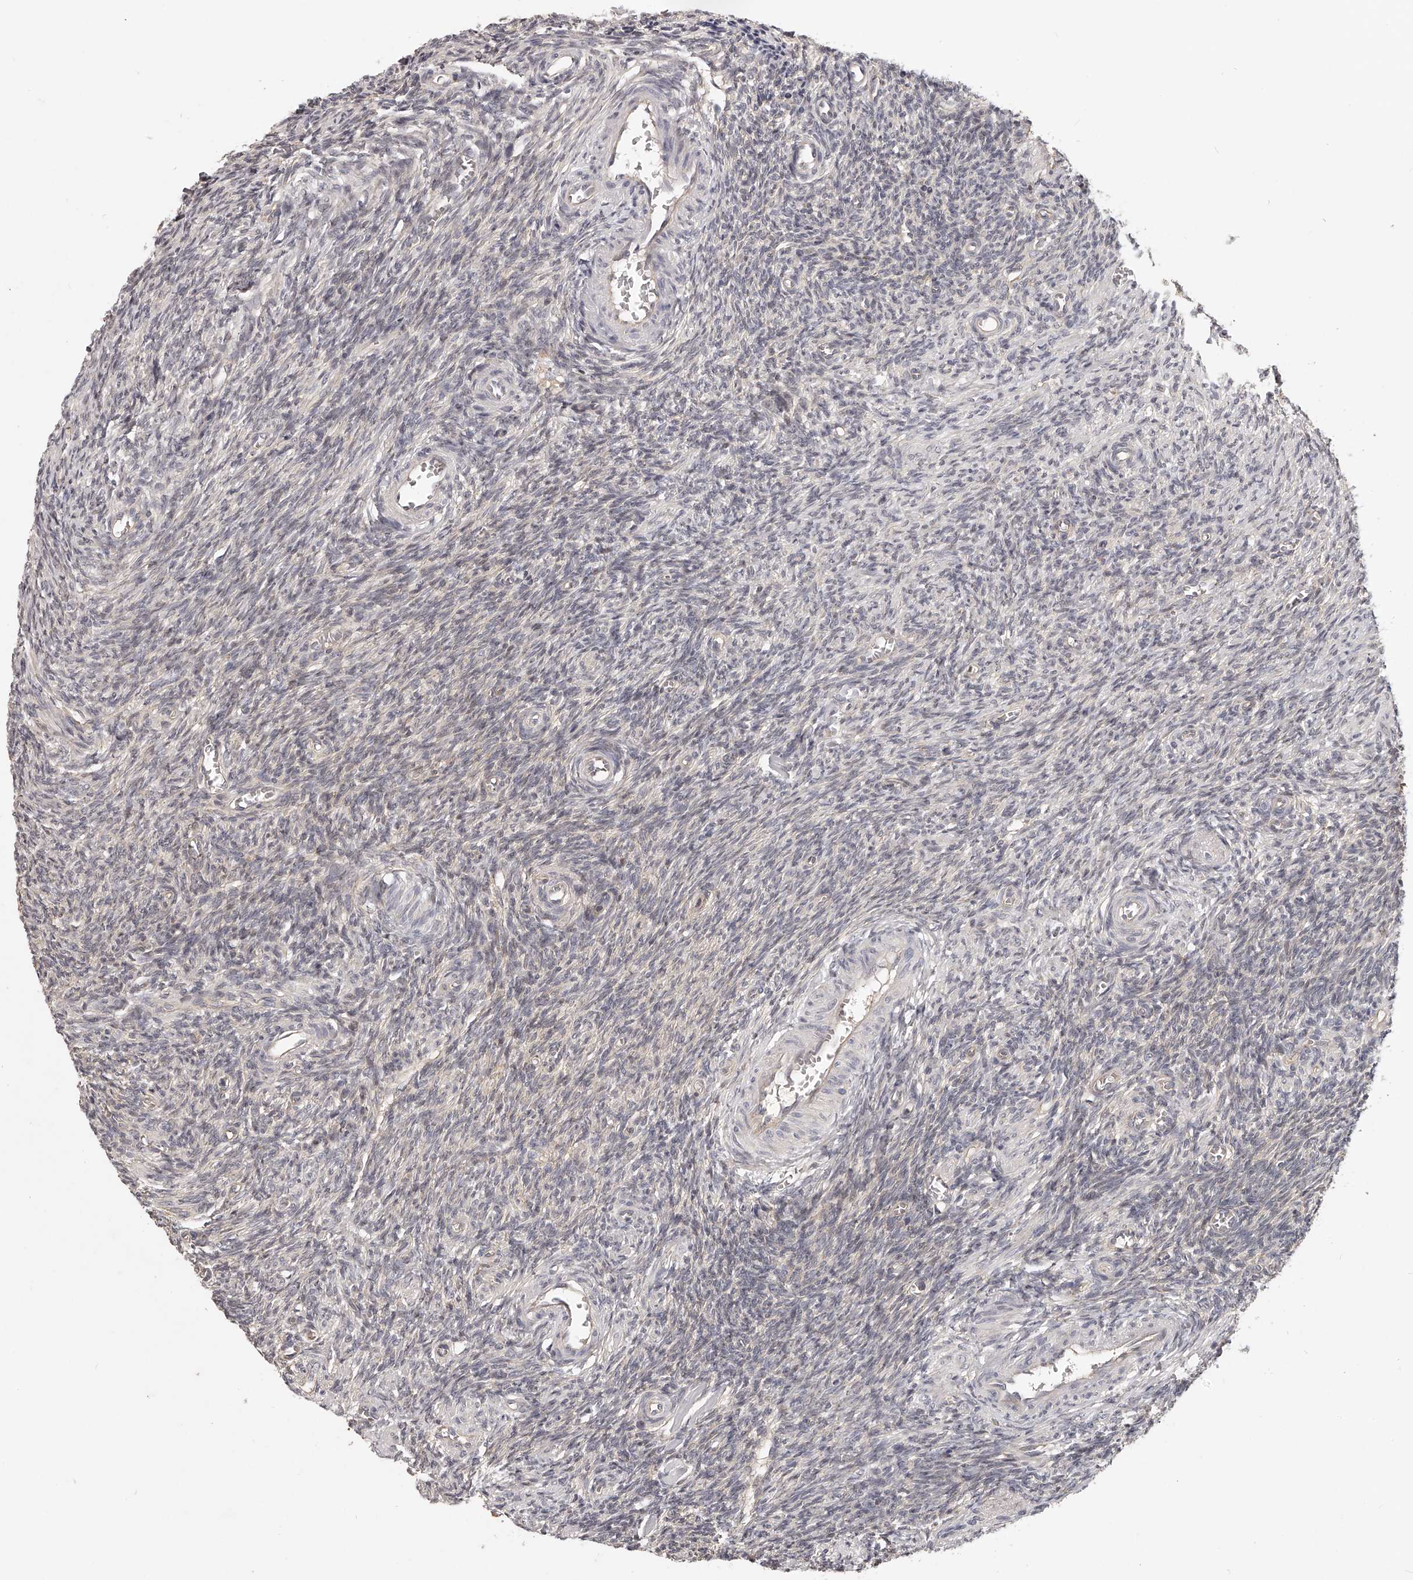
{"staining": {"intensity": "weak", "quantity": "<25%", "location": "cytoplasmic/membranous"}, "tissue": "ovary", "cell_type": "Ovarian stroma cells", "image_type": "normal", "snomed": [{"axis": "morphology", "description": "Normal tissue, NOS"}, {"axis": "topography", "description": "Ovary"}], "caption": "Immunohistochemistry (IHC) histopathology image of normal ovary: ovary stained with DAB (3,3'-diaminobenzidine) shows no significant protein expression in ovarian stroma cells.", "gene": "ZNF582", "patient": {"sex": "female", "age": 27}}